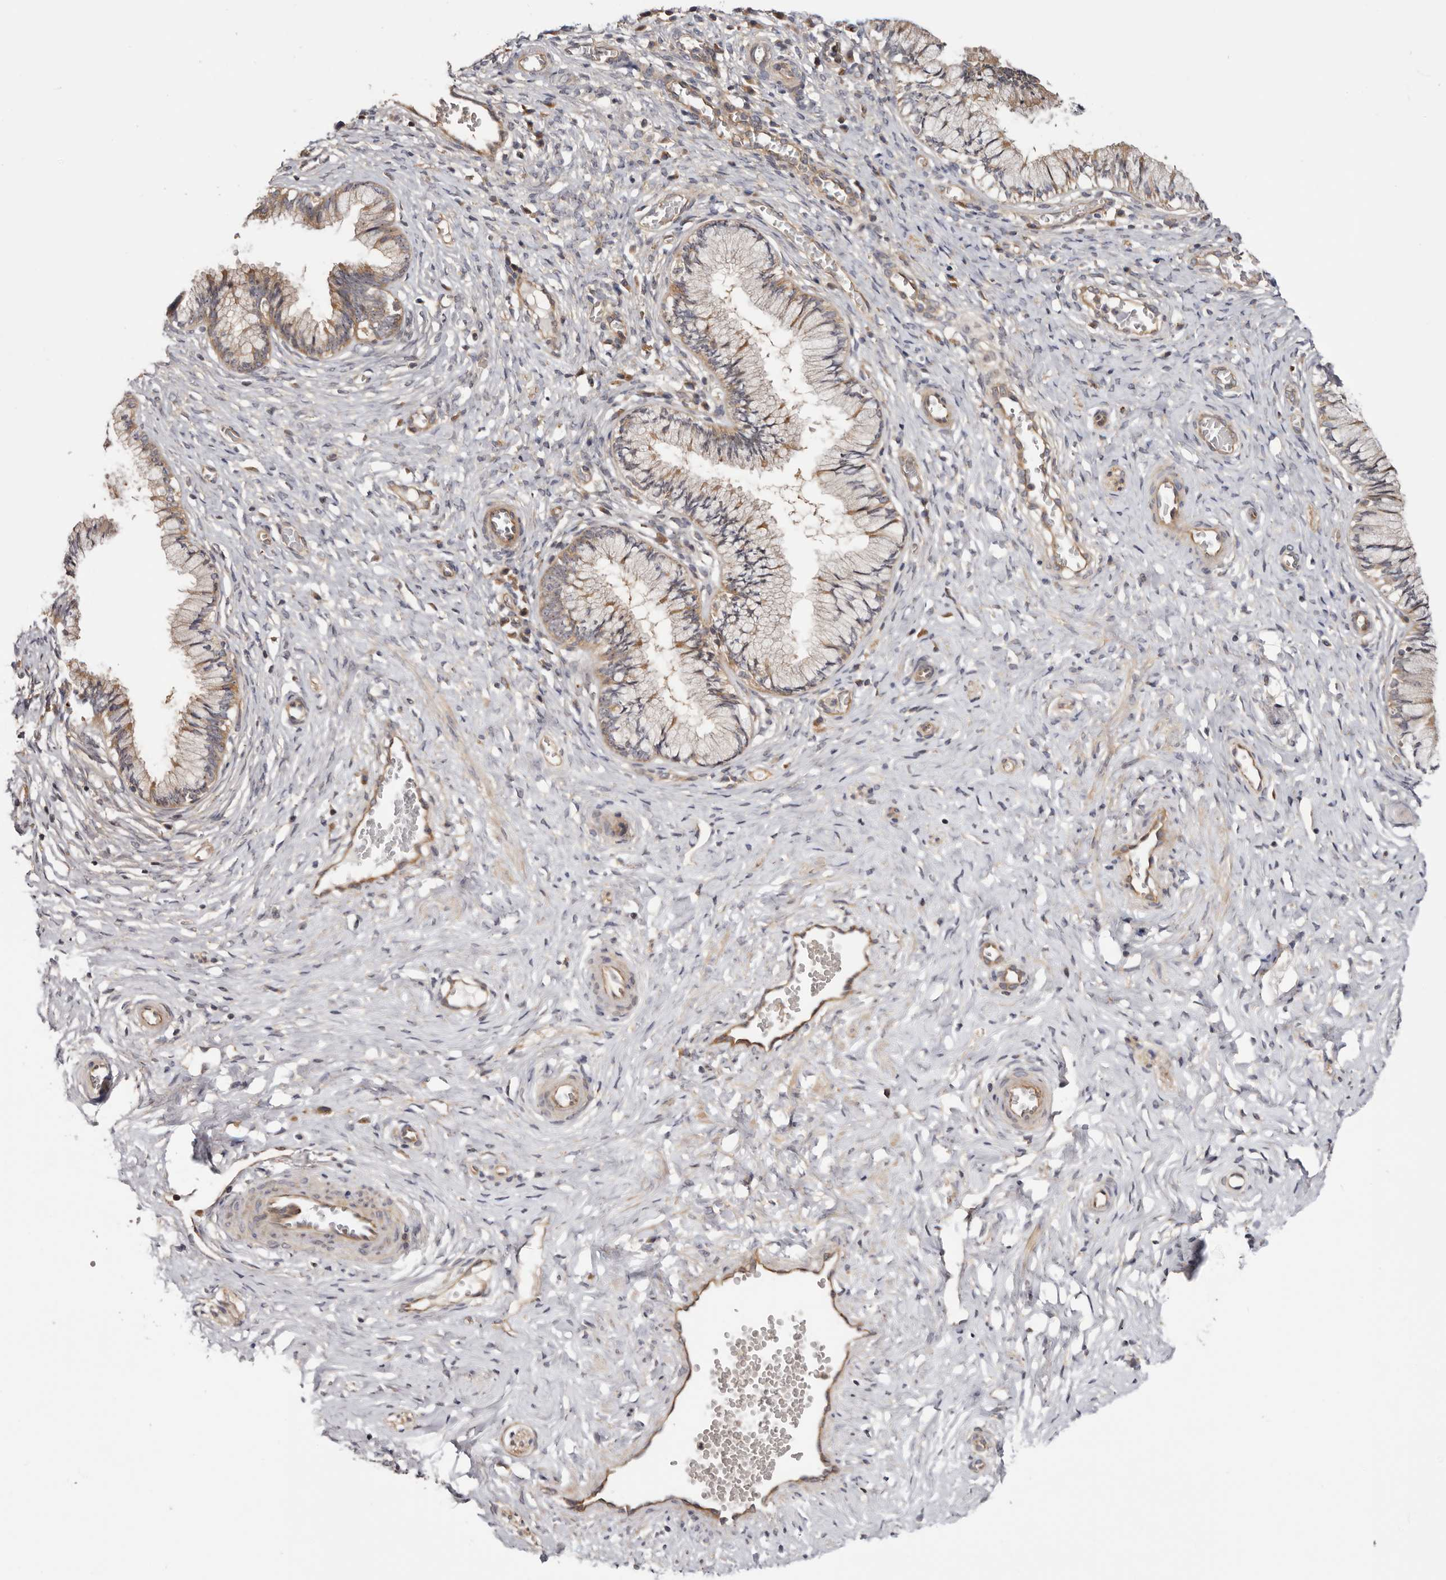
{"staining": {"intensity": "moderate", "quantity": "25%-75%", "location": "cytoplasmic/membranous"}, "tissue": "cervix", "cell_type": "Glandular cells", "image_type": "normal", "snomed": [{"axis": "morphology", "description": "Normal tissue, NOS"}, {"axis": "topography", "description": "Cervix"}], "caption": "This micrograph reveals IHC staining of benign cervix, with medium moderate cytoplasmic/membranous positivity in about 25%-75% of glandular cells.", "gene": "PANK4", "patient": {"sex": "female", "age": 27}}